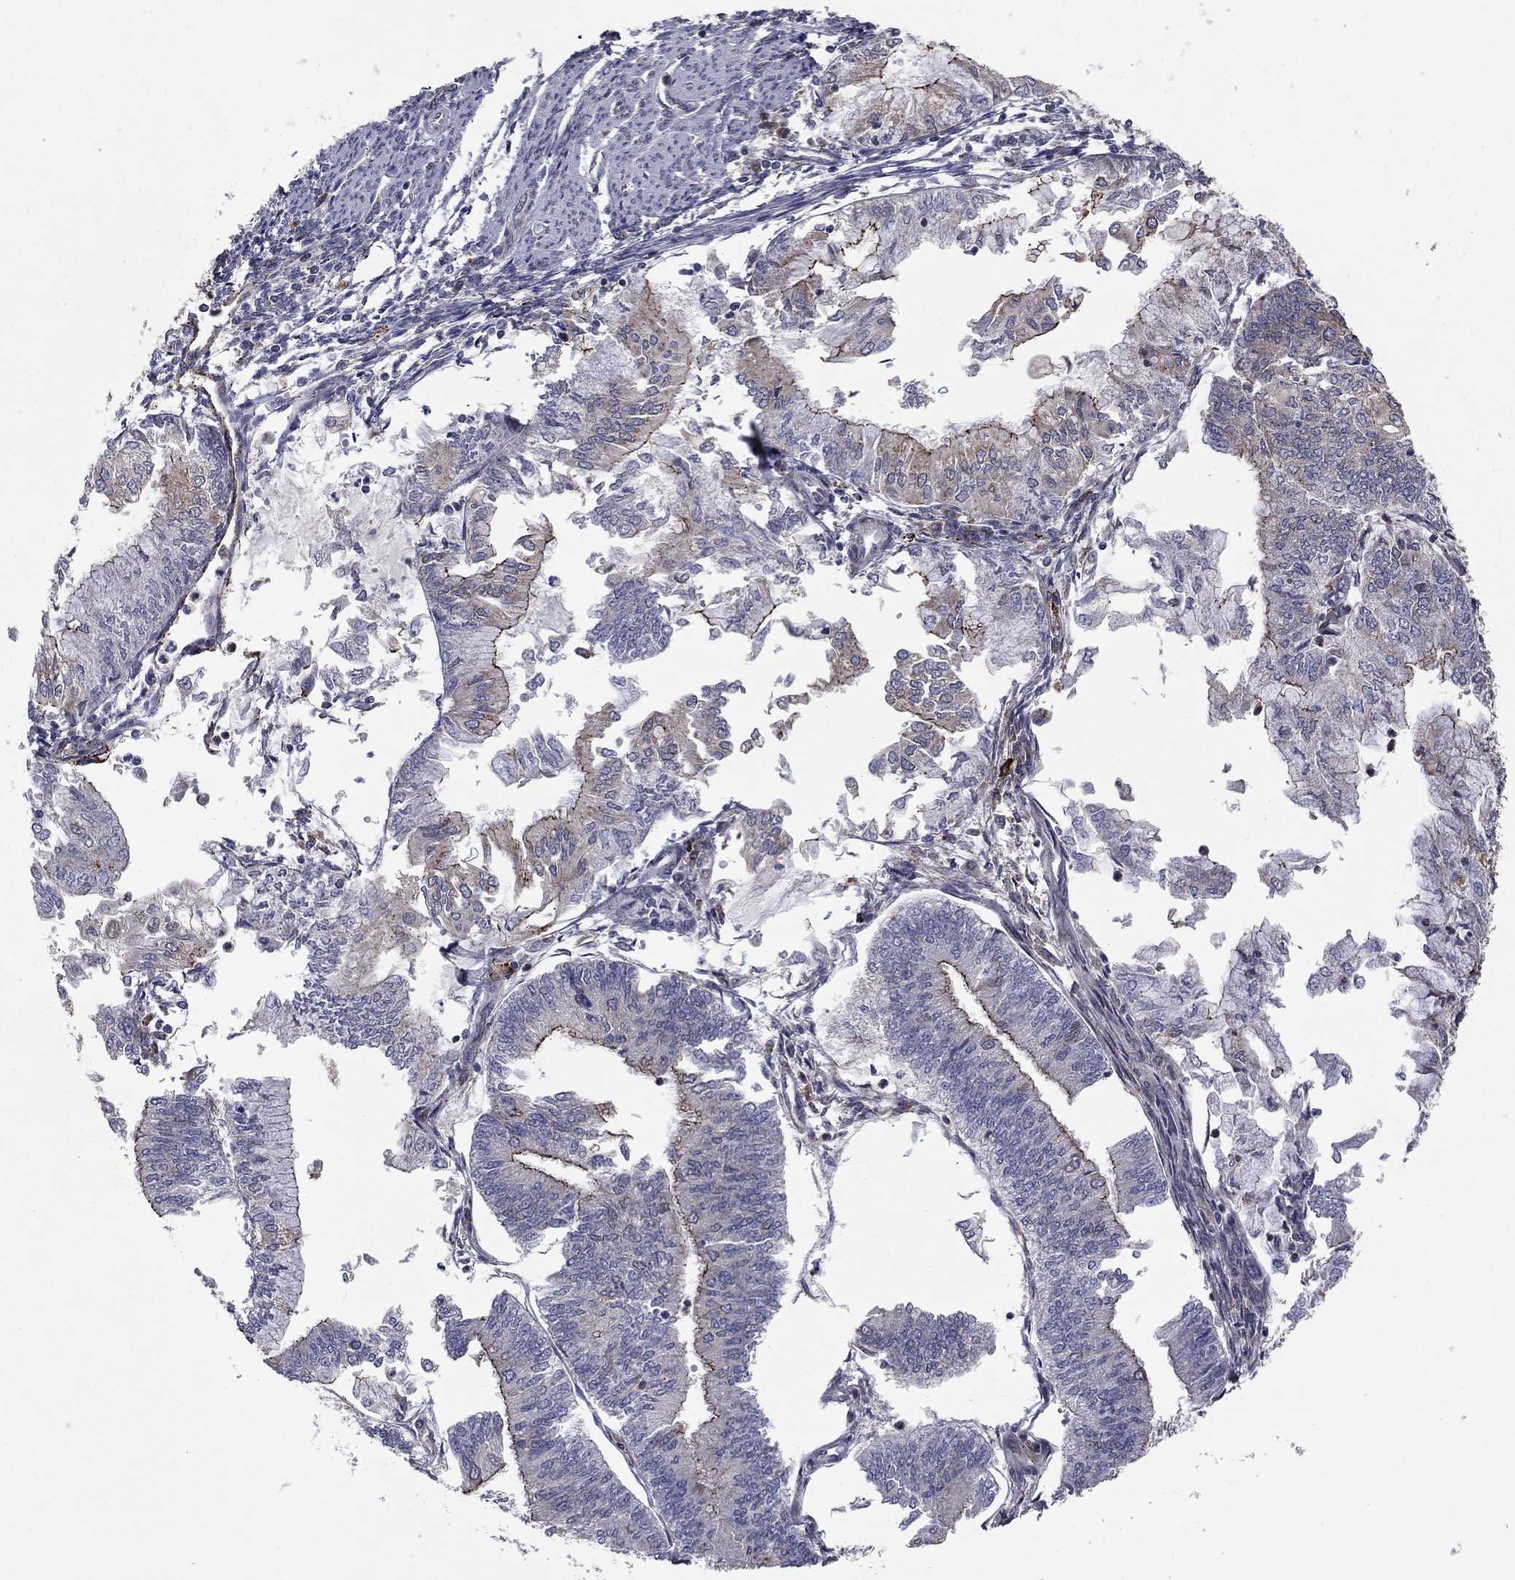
{"staining": {"intensity": "moderate", "quantity": "<25%", "location": "cytoplasmic/membranous"}, "tissue": "endometrial cancer", "cell_type": "Tumor cells", "image_type": "cancer", "snomed": [{"axis": "morphology", "description": "Adenocarcinoma, NOS"}, {"axis": "topography", "description": "Endometrium"}], "caption": "IHC of endometrial cancer (adenocarcinoma) exhibits low levels of moderate cytoplasmic/membranous expression in approximately <25% of tumor cells. The staining is performed using DAB (3,3'-diaminobenzidine) brown chromogen to label protein expression. The nuclei are counter-stained blue using hematoxylin.", "gene": "YIF1A", "patient": {"sex": "female", "age": 59}}